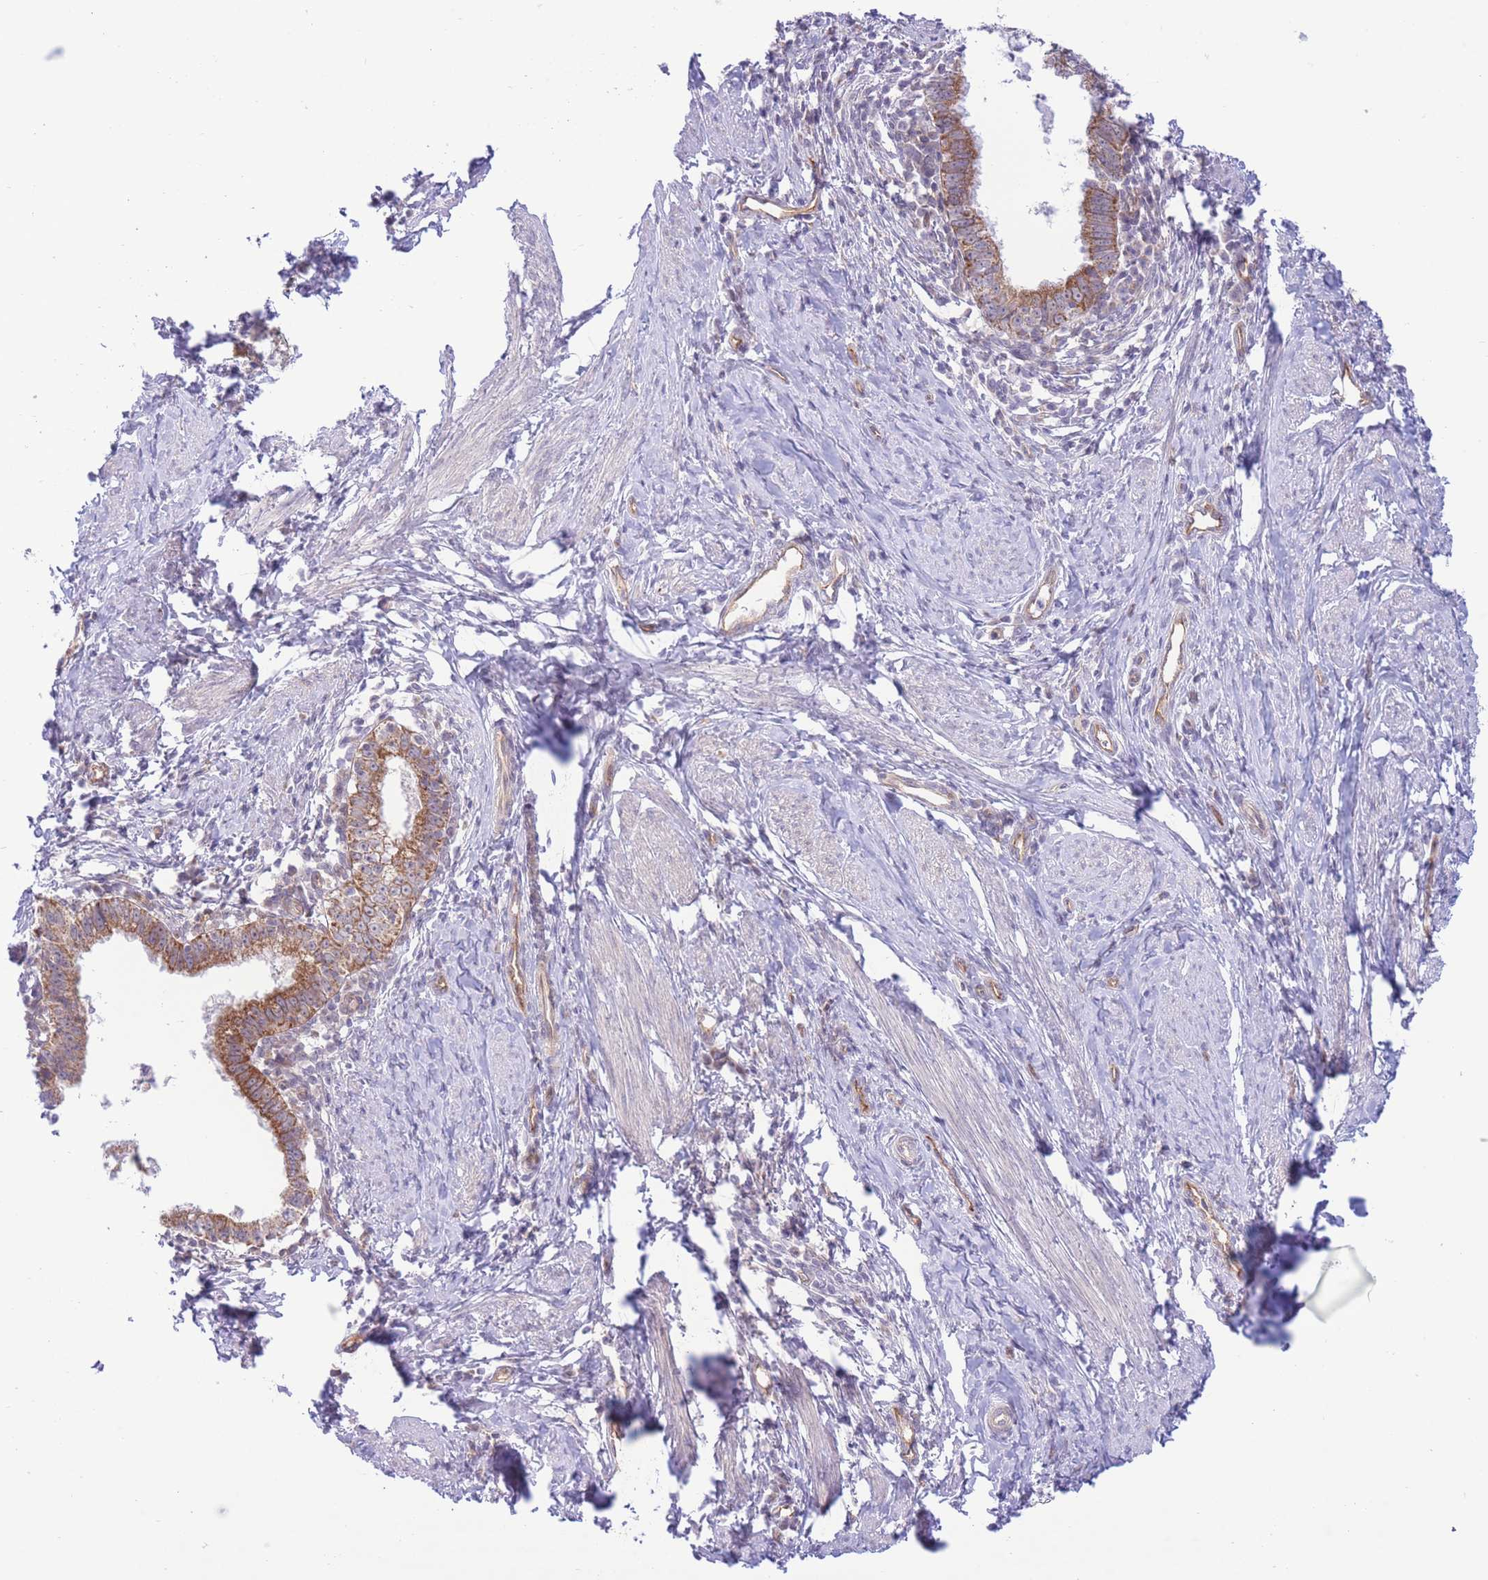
{"staining": {"intensity": "moderate", "quantity": ">75%", "location": "cytoplasmic/membranous"}, "tissue": "cervical cancer", "cell_type": "Tumor cells", "image_type": "cancer", "snomed": [{"axis": "morphology", "description": "Adenocarcinoma, NOS"}, {"axis": "topography", "description": "Cervix"}], "caption": "Tumor cells demonstrate medium levels of moderate cytoplasmic/membranous positivity in about >75% of cells in adenocarcinoma (cervical). The protein of interest is stained brown, and the nuclei are stained in blue (DAB (3,3'-diaminobenzidine) IHC with brightfield microscopy, high magnification).", "gene": "MRPS31", "patient": {"sex": "female", "age": 36}}